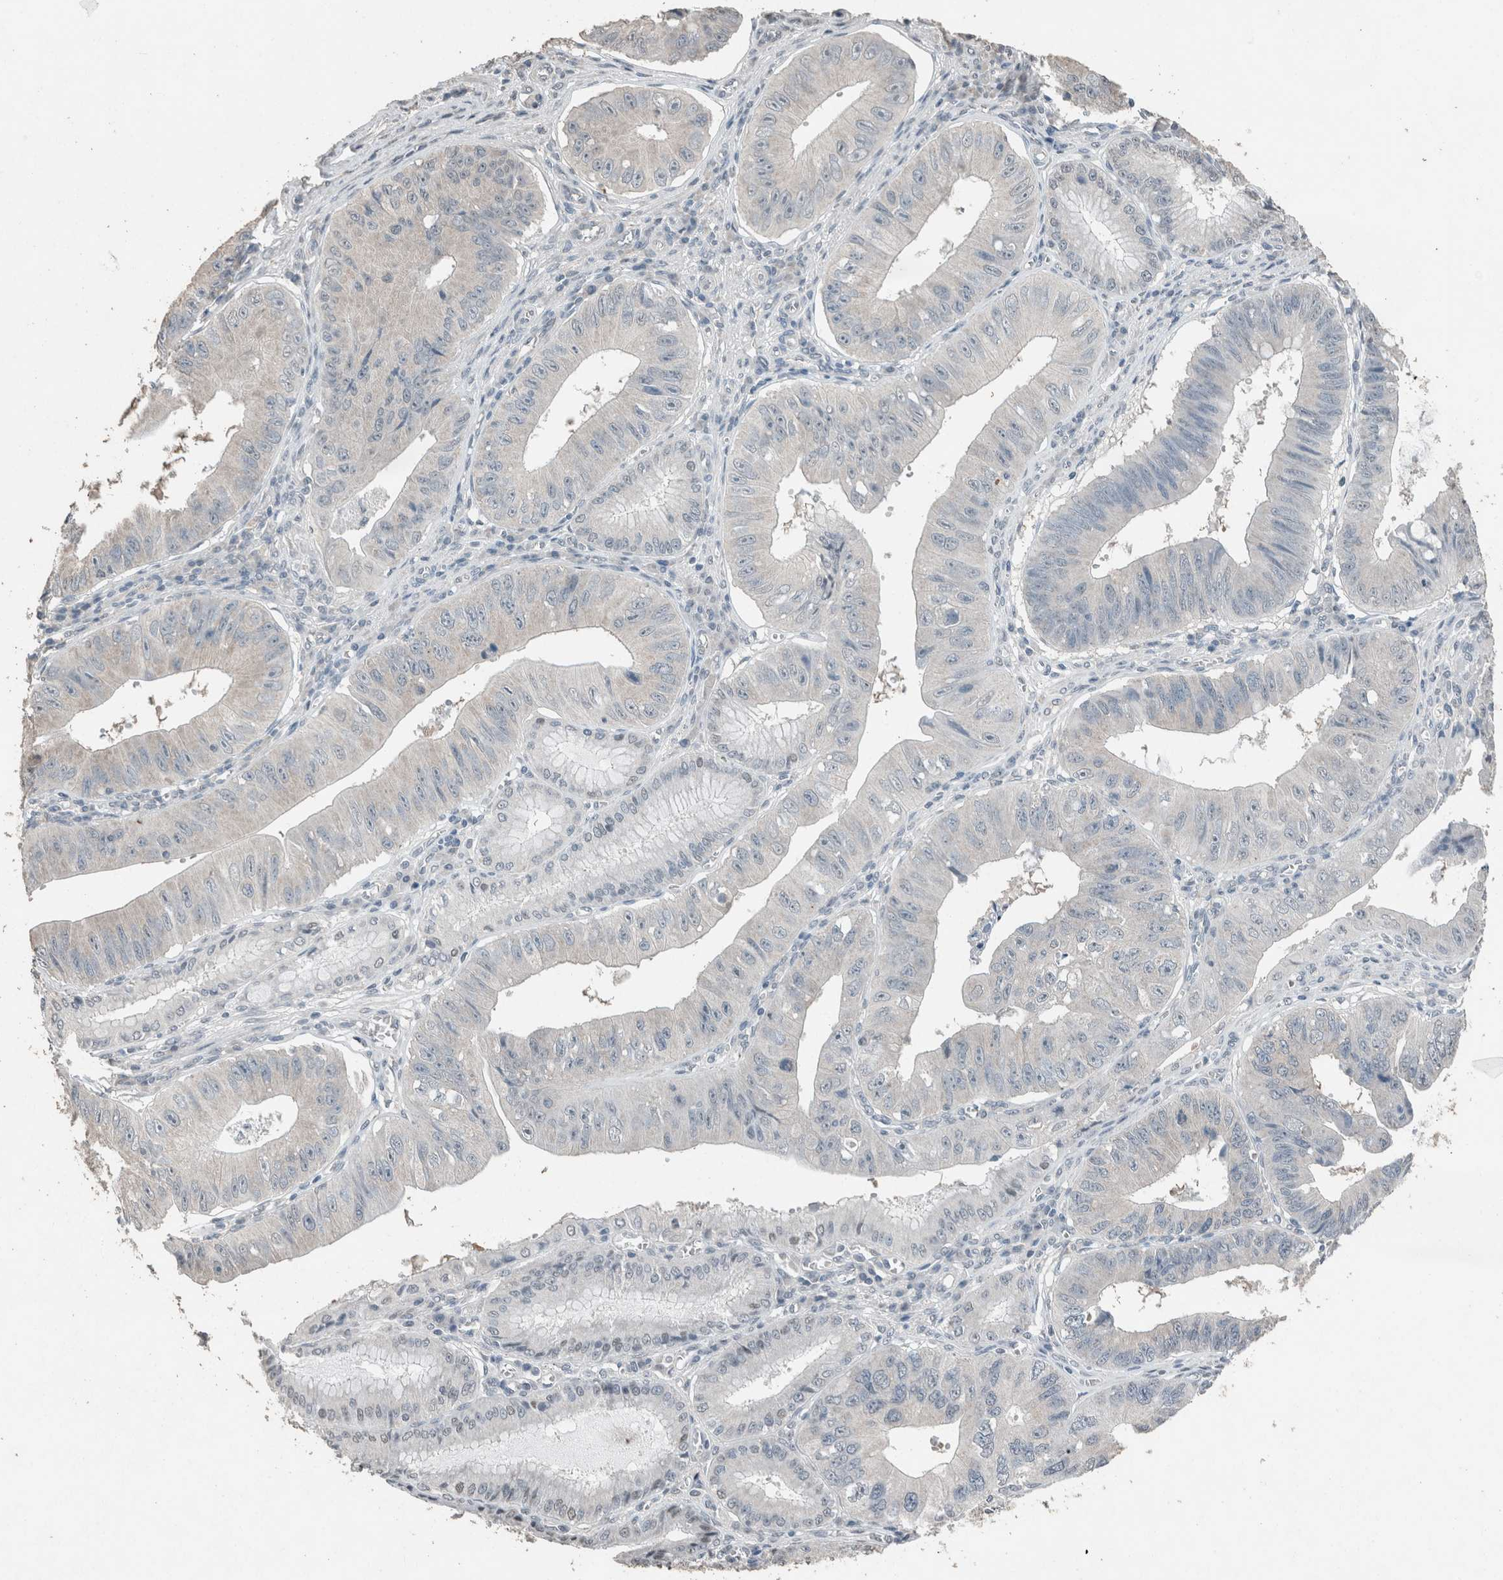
{"staining": {"intensity": "negative", "quantity": "none", "location": "none"}, "tissue": "stomach cancer", "cell_type": "Tumor cells", "image_type": "cancer", "snomed": [{"axis": "morphology", "description": "Adenocarcinoma, NOS"}, {"axis": "topography", "description": "Stomach"}], "caption": "Tumor cells are negative for protein expression in human stomach adenocarcinoma.", "gene": "ACVR2B", "patient": {"sex": "male", "age": 59}}